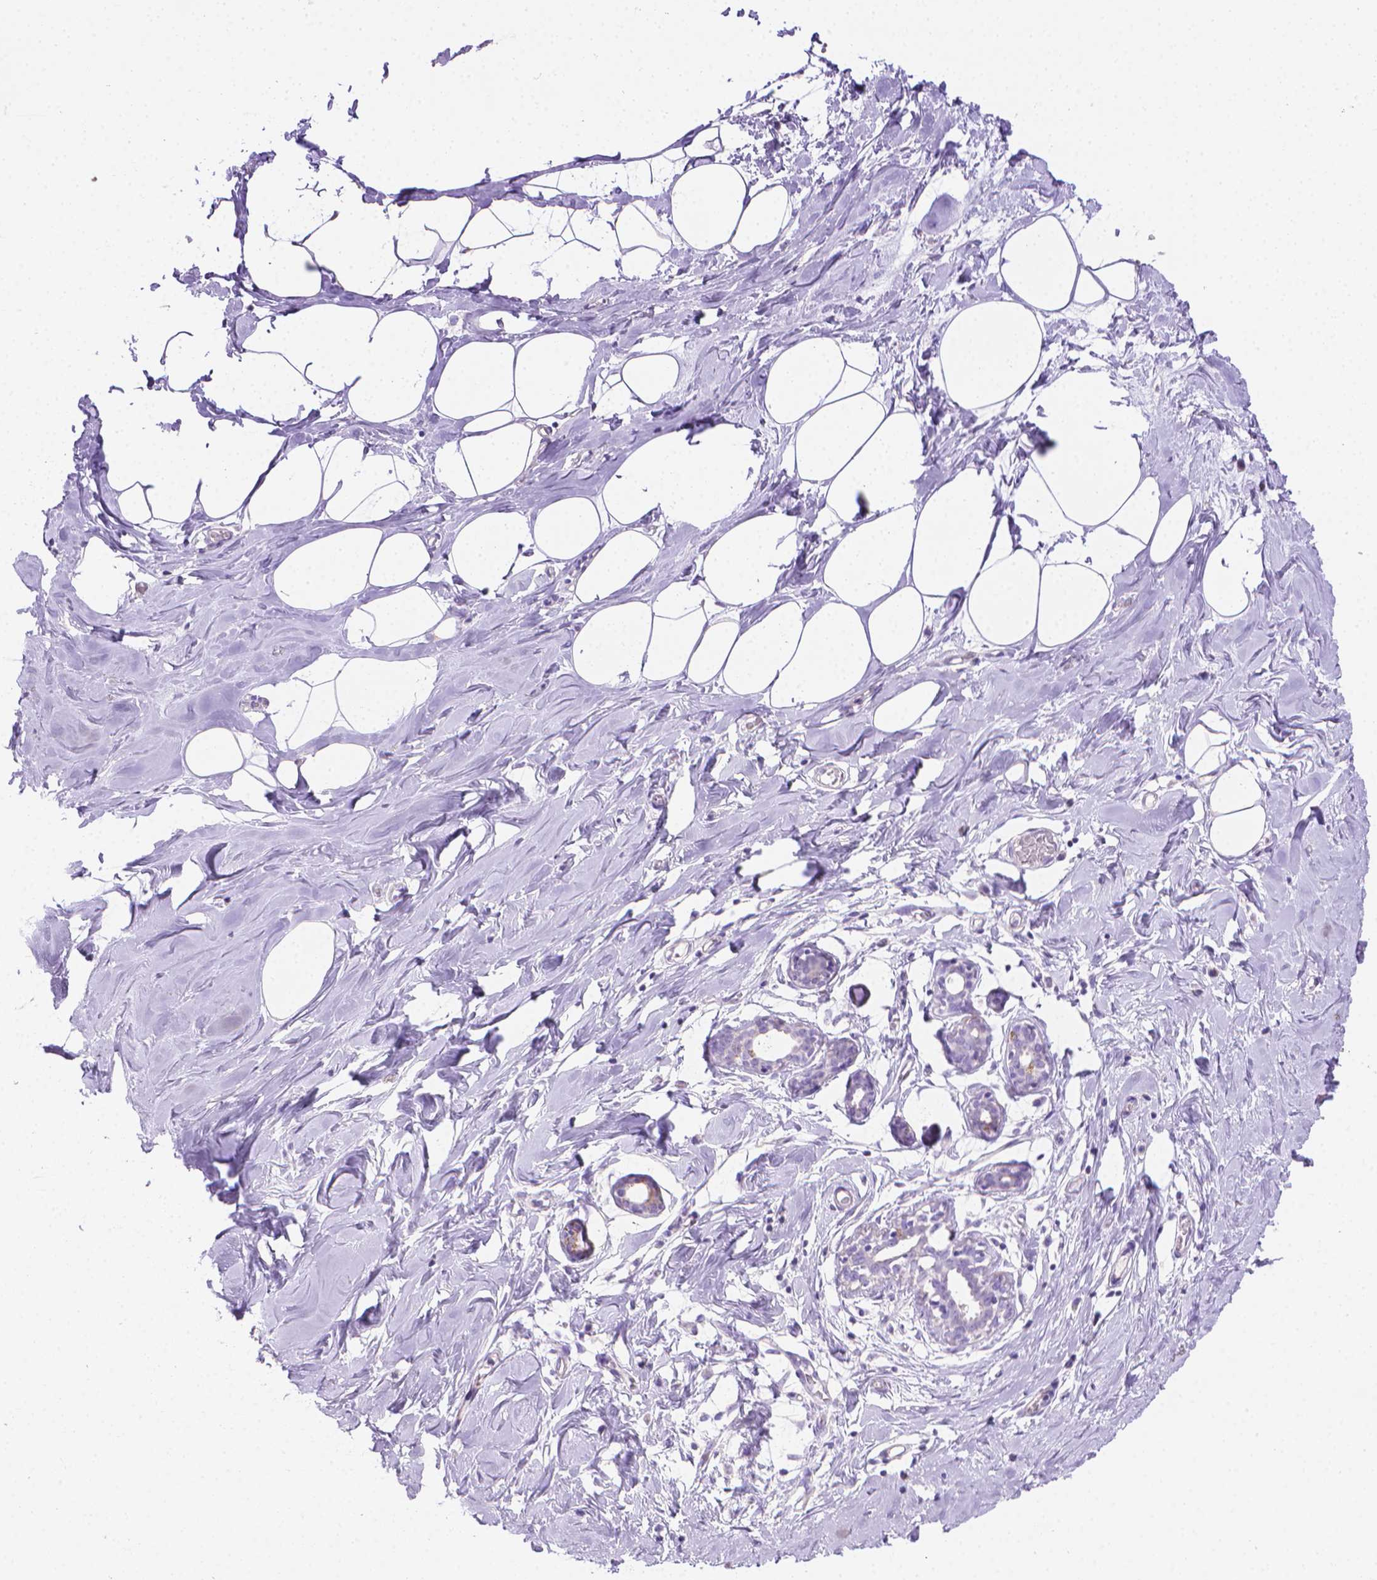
{"staining": {"intensity": "negative", "quantity": "none", "location": "none"}, "tissue": "breast", "cell_type": "Adipocytes", "image_type": "normal", "snomed": [{"axis": "morphology", "description": "Normal tissue, NOS"}, {"axis": "topography", "description": "Breast"}], "caption": "DAB (3,3'-diaminobenzidine) immunohistochemical staining of unremarkable human breast demonstrates no significant staining in adipocytes.", "gene": "PNMA2", "patient": {"sex": "female", "age": 27}}